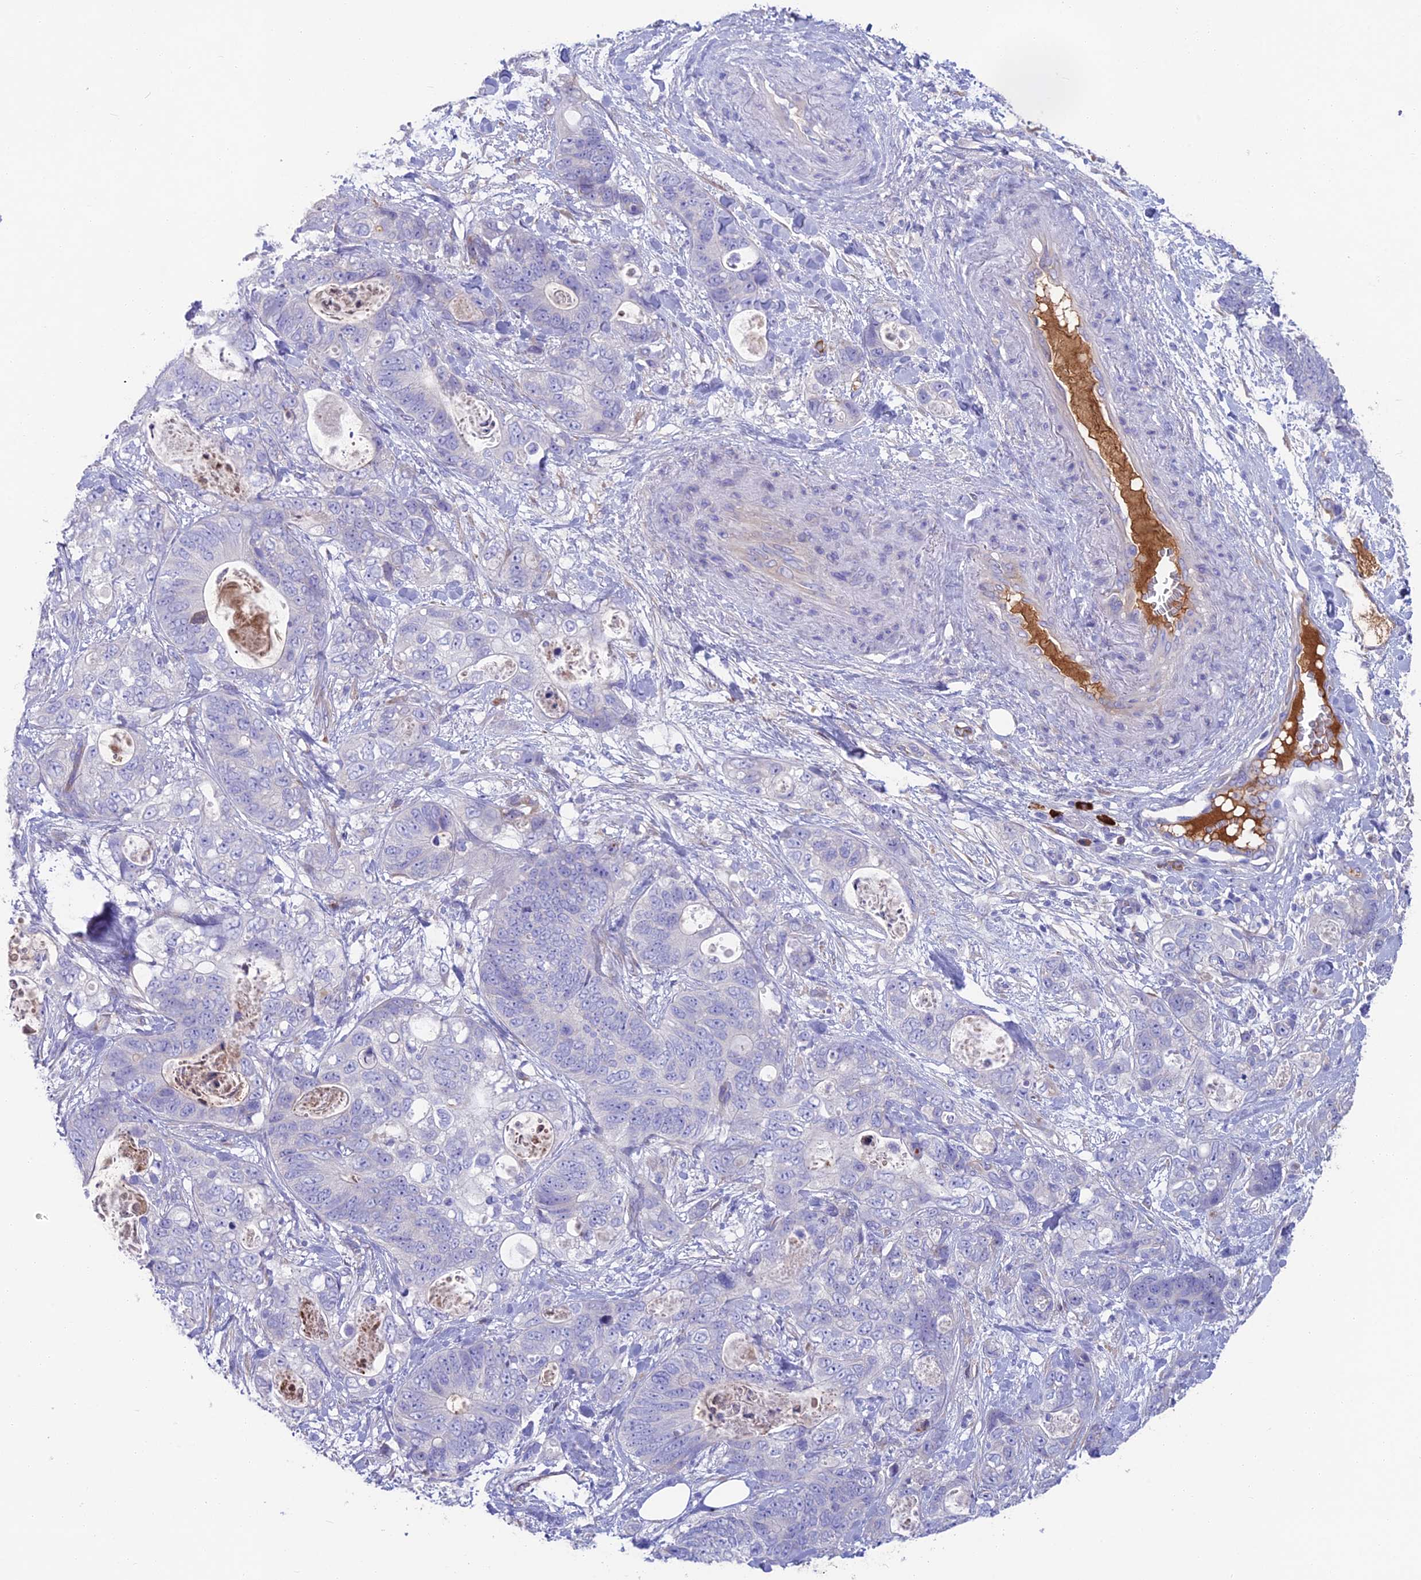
{"staining": {"intensity": "negative", "quantity": "none", "location": "none"}, "tissue": "stomach cancer", "cell_type": "Tumor cells", "image_type": "cancer", "snomed": [{"axis": "morphology", "description": "Normal tissue, NOS"}, {"axis": "morphology", "description": "Adenocarcinoma, NOS"}, {"axis": "topography", "description": "Stomach"}], "caption": "Protein analysis of stomach cancer shows no significant expression in tumor cells.", "gene": "SNAP91", "patient": {"sex": "female", "age": 89}}